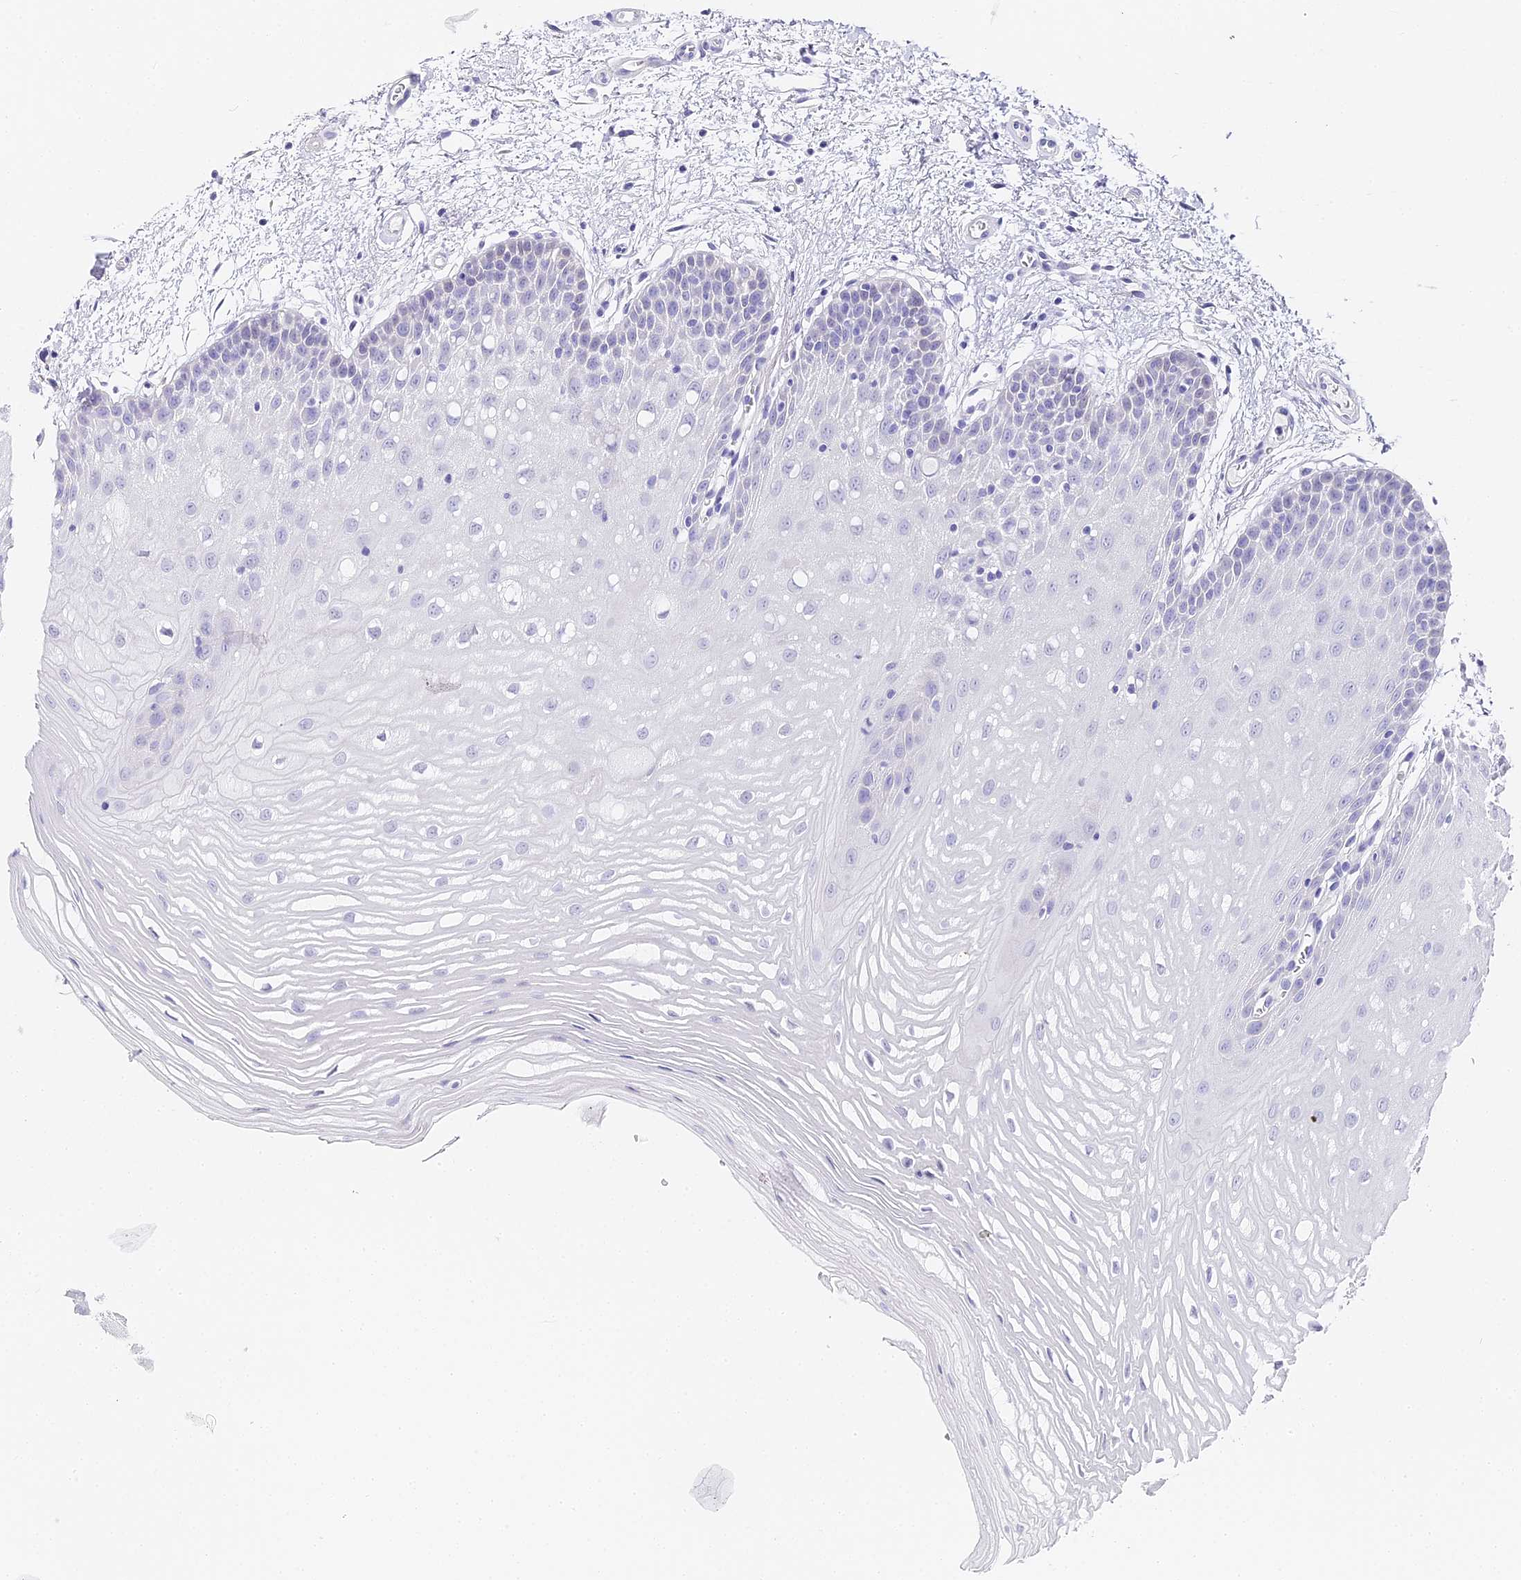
{"staining": {"intensity": "negative", "quantity": "none", "location": "none"}, "tissue": "oral mucosa", "cell_type": "Squamous epithelial cells", "image_type": "normal", "snomed": [{"axis": "morphology", "description": "Normal tissue, NOS"}, {"axis": "topography", "description": "Oral tissue"}, {"axis": "topography", "description": "Tounge, NOS"}], "caption": "A photomicrograph of oral mucosa stained for a protein displays no brown staining in squamous epithelial cells.", "gene": "ABHD14A", "patient": {"sex": "female", "age": 73}}